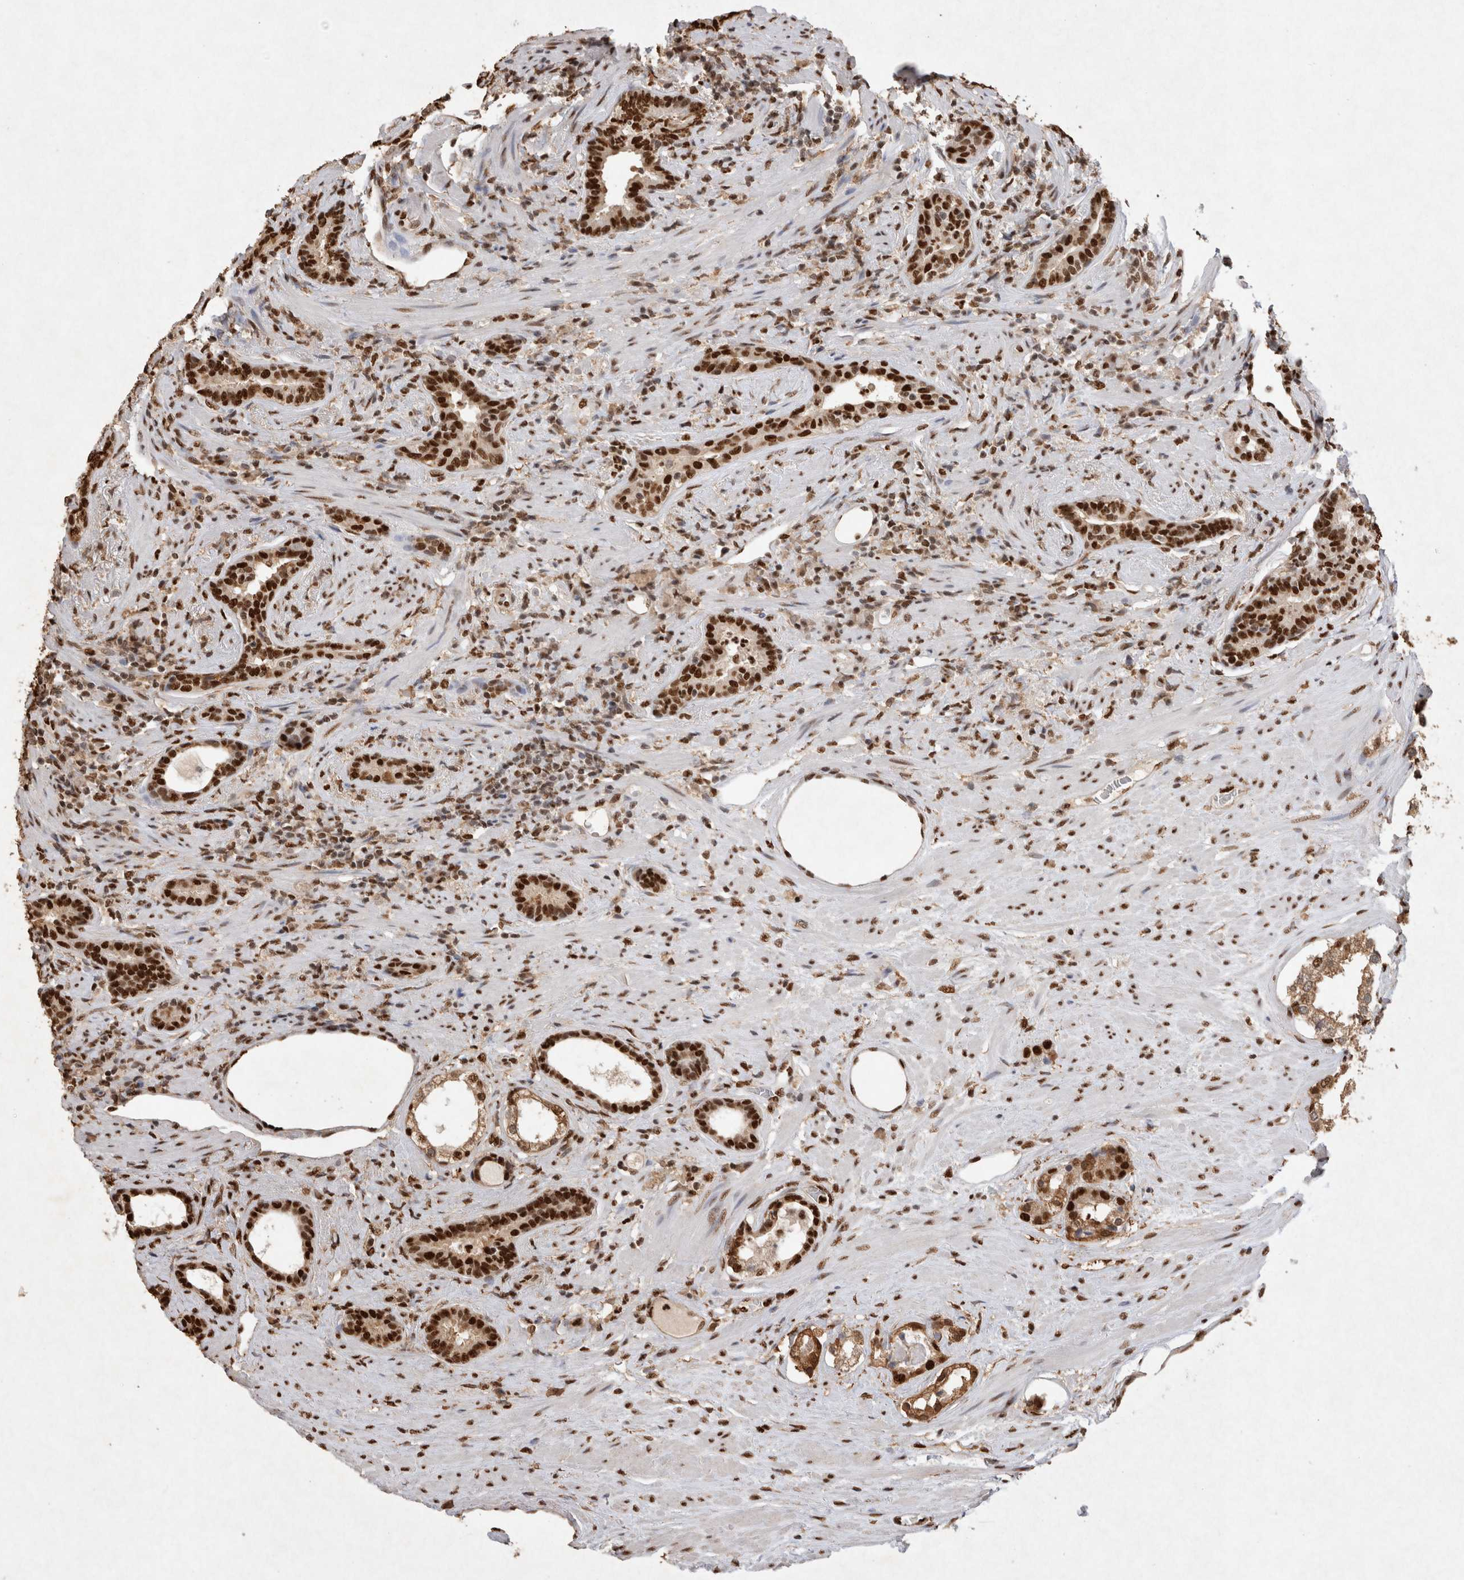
{"staining": {"intensity": "strong", "quantity": ">75%", "location": "nuclear"}, "tissue": "prostate cancer", "cell_type": "Tumor cells", "image_type": "cancer", "snomed": [{"axis": "morphology", "description": "Adenocarcinoma, High grade"}, {"axis": "topography", "description": "Prostate"}], "caption": "An image showing strong nuclear expression in about >75% of tumor cells in prostate adenocarcinoma (high-grade), as visualized by brown immunohistochemical staining.", "gene": "HDGF", "patient": {"sex": "male", "age": 71}}